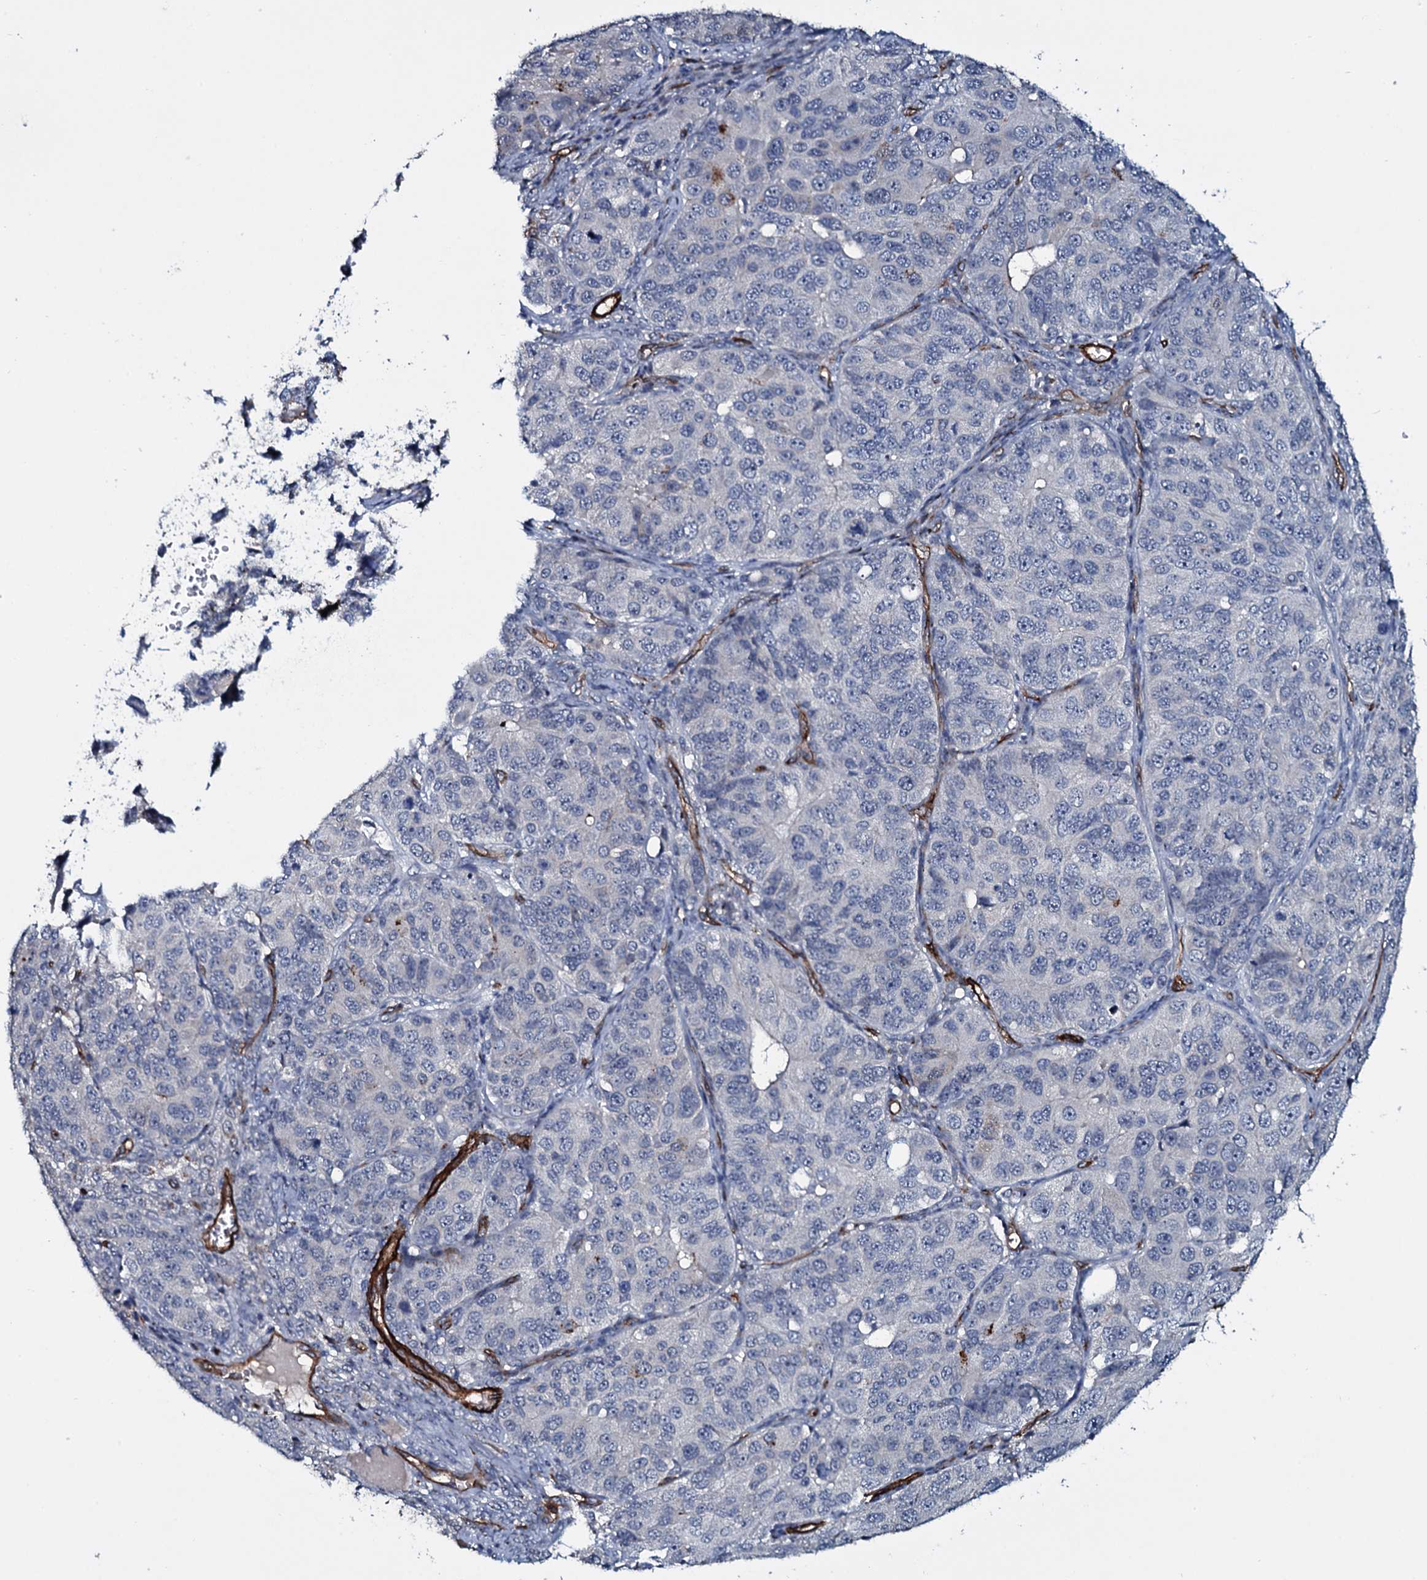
{"staining": {"intensity": "negative", "quantity": "none", "location": "none"}, "tissue": "ovarian cancer", "cell_type": "Tumor cells", "image_type": "cancer", "snomed": [{"axis": "morphology", "description": "Carcinoma, endometroid"}, {"axis": "topography", "description": "Ovary"}], "caption": "This is an immunohistochemistry (IHC) image of ovarian endometroid carcinoma. There is no positivity in tumor cells.", "gene": "CLEC14A", "patient": {"sex": "female", "age": 51}}